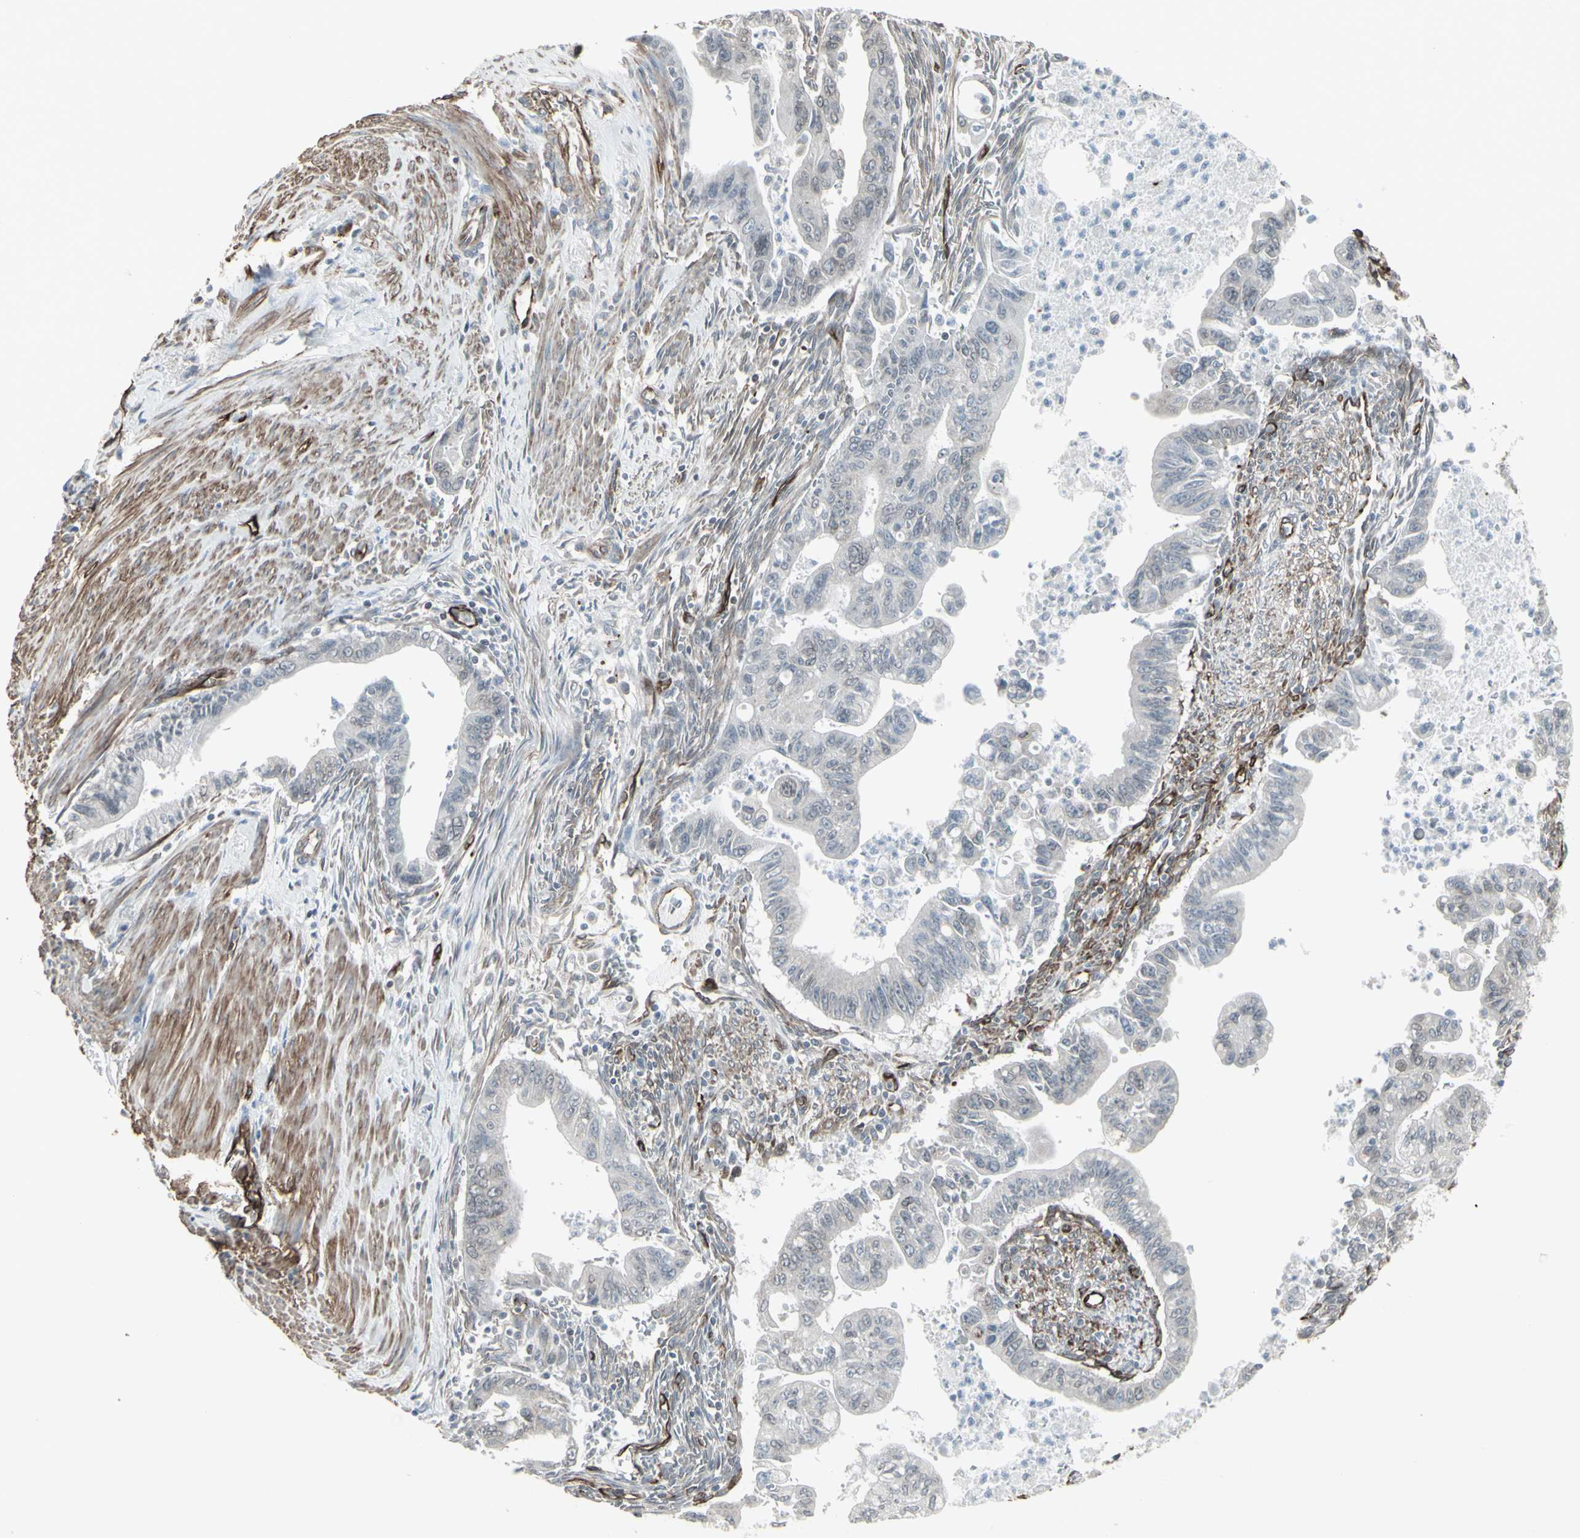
{"staining": {"intensity": "weak", "quantity": ">75%", "location": "cytoplasmic/membranous,nuclear"}, "tissue": "pancreatic cancer", "cell_type": "Tumor cells", "image_type": "cancer", "snomed": [{"axis": "morphology", "description": "Adenocarcinoma, NOS"}, {"axis": "topography", "description": "Pancreas"}], "caption": "A micrograph of human pancreatic cancer stained for a protein exhibits weak cytoplasmic/membranous and nuclear brown staining in tumor cells.", "gene": "DTX3L", "patient": {"sex": "male", "age": 70}}